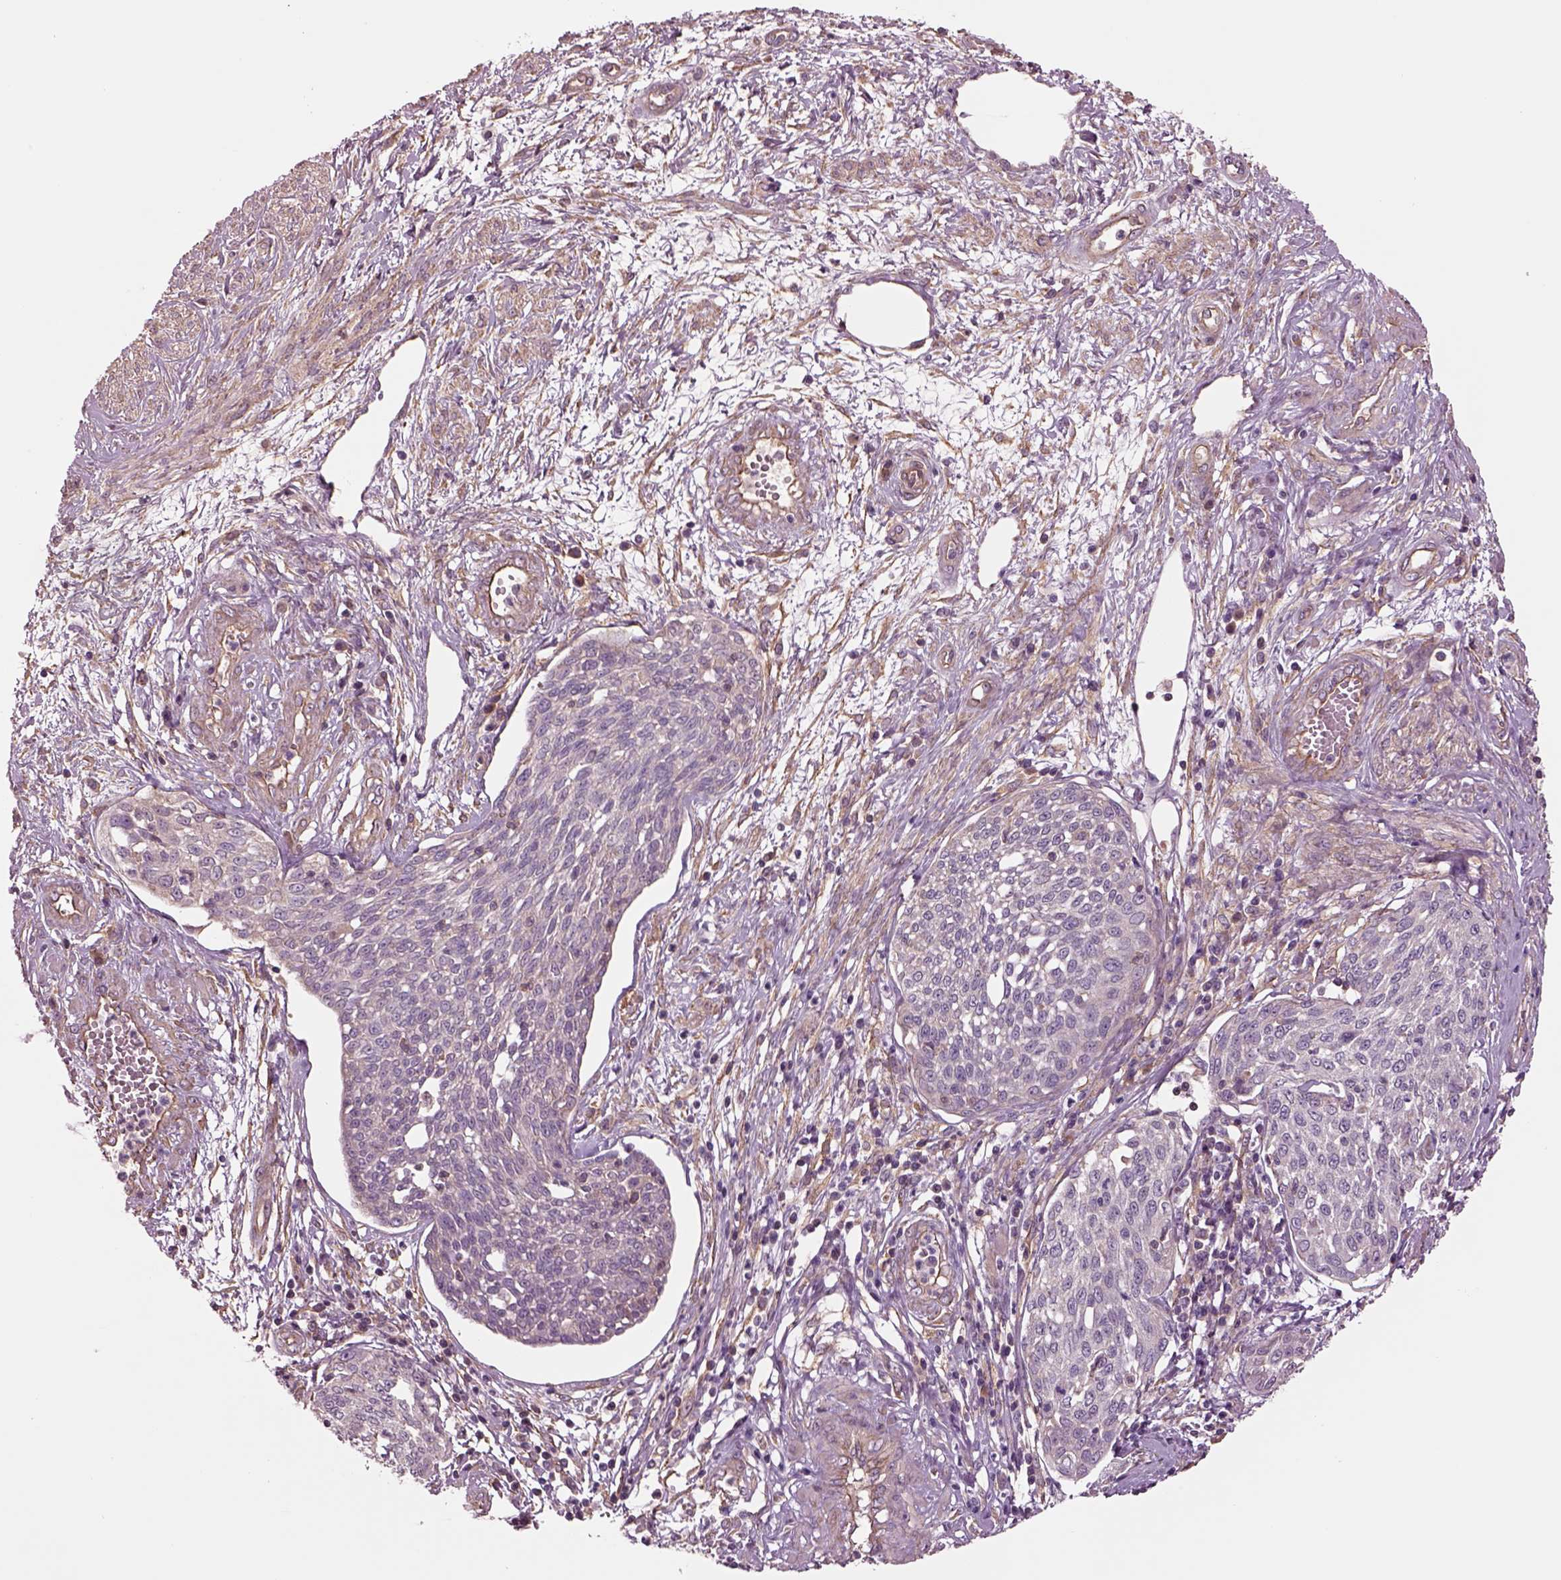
{"staining": {"intensity": "negative", "quantity": "none", "location": "none"}, "tissue": "cervical cancer", "cell_type": "Tumor cells", "image_type": "cancer", "snomed": [{"axis": "morphology", "description": "Squamous cell carcinoma, NOS"}, {"axis": "topography", "description": "Cervix"}], "caption": "Immunohistochemistry of human cervical cancer demonstrates no staining in tumor cells. The staining was performed using DAB (3,3'-diaminobenzidine) to visualize the protein expression in brown, while the nuclei were stained in blue with hematoxylin (Magnification: 20x).", "gene": "HTR1B", "patient": {"sex": "female", "age": 34}}